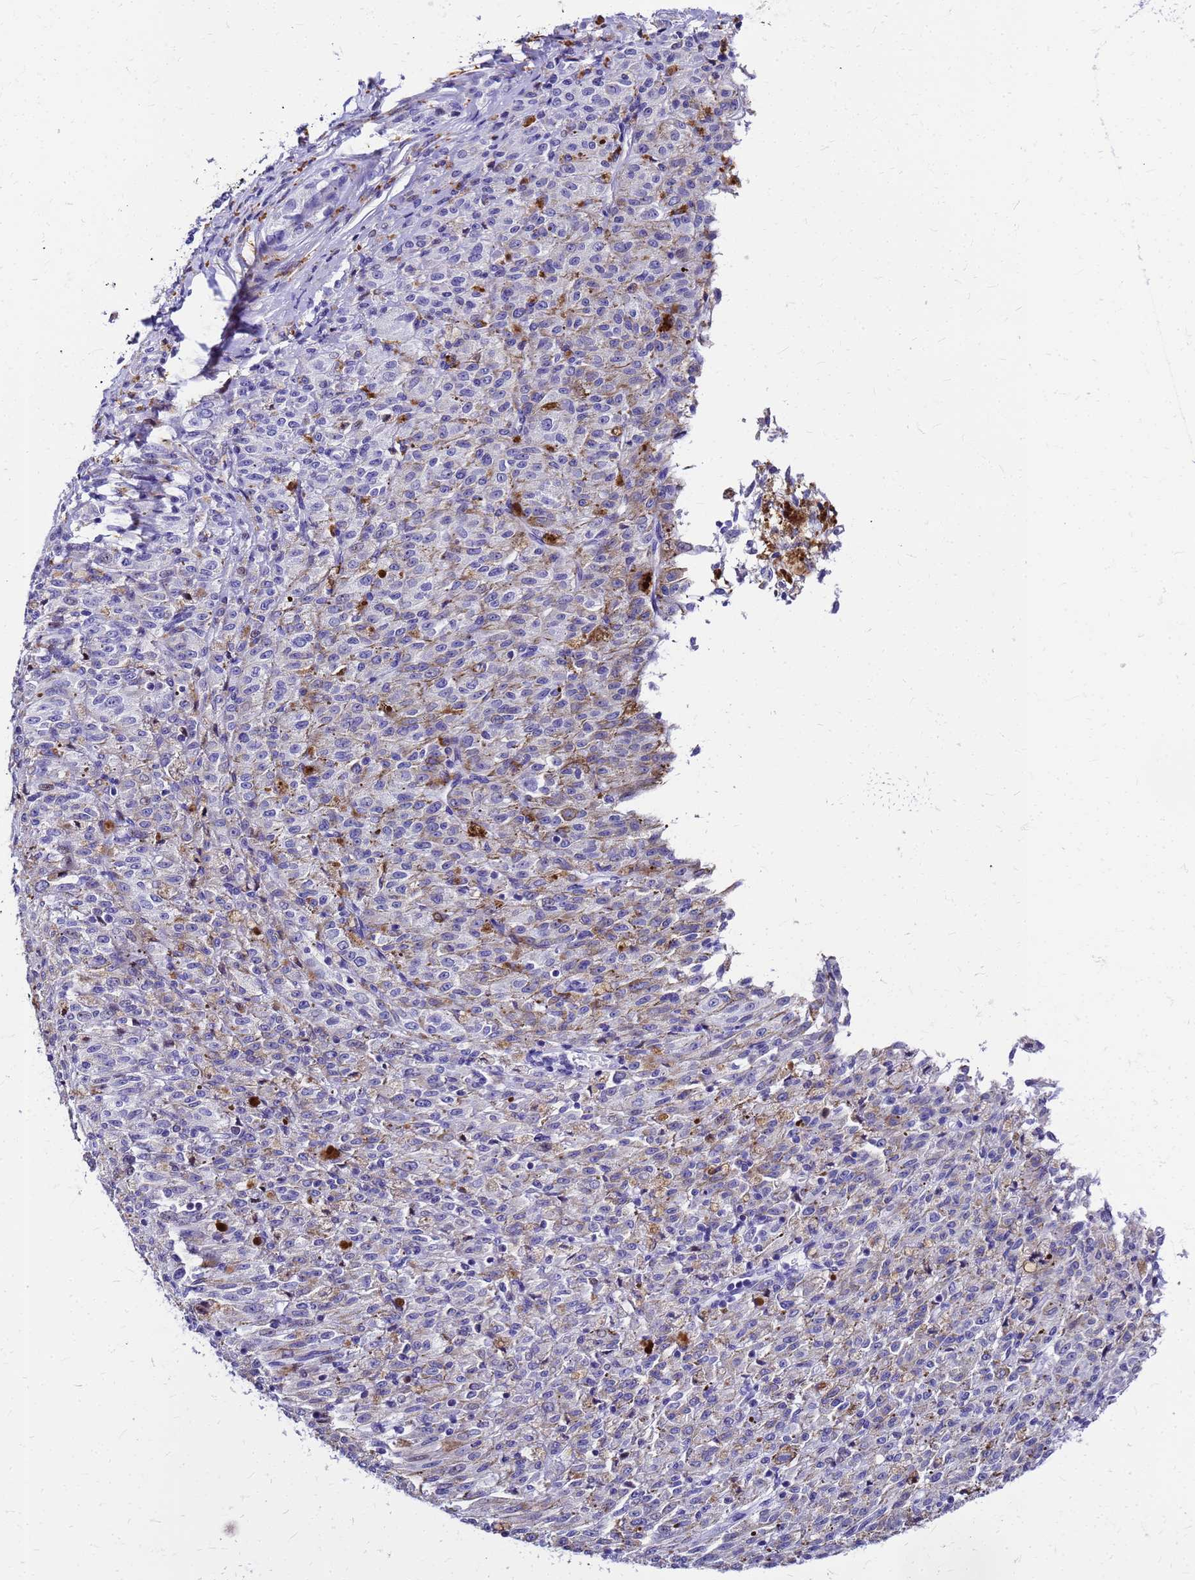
{"staining": {"intensity": "negative", "quantity": "none", "location": "none"}, "tissue": "melanoma", "cell_type": "Tumor cells", "image_type": "cancer", "snomed": [{"axis": "morphology", "description": "Malignant melanoma, NOS"}, {"axis": "topography", "description": "Skin"}], "caption": "Tumor cells are negative for brown protein staining in melanoma.", "gene": "SMIM21", "patient": {"sex": "female", "age": 52}}